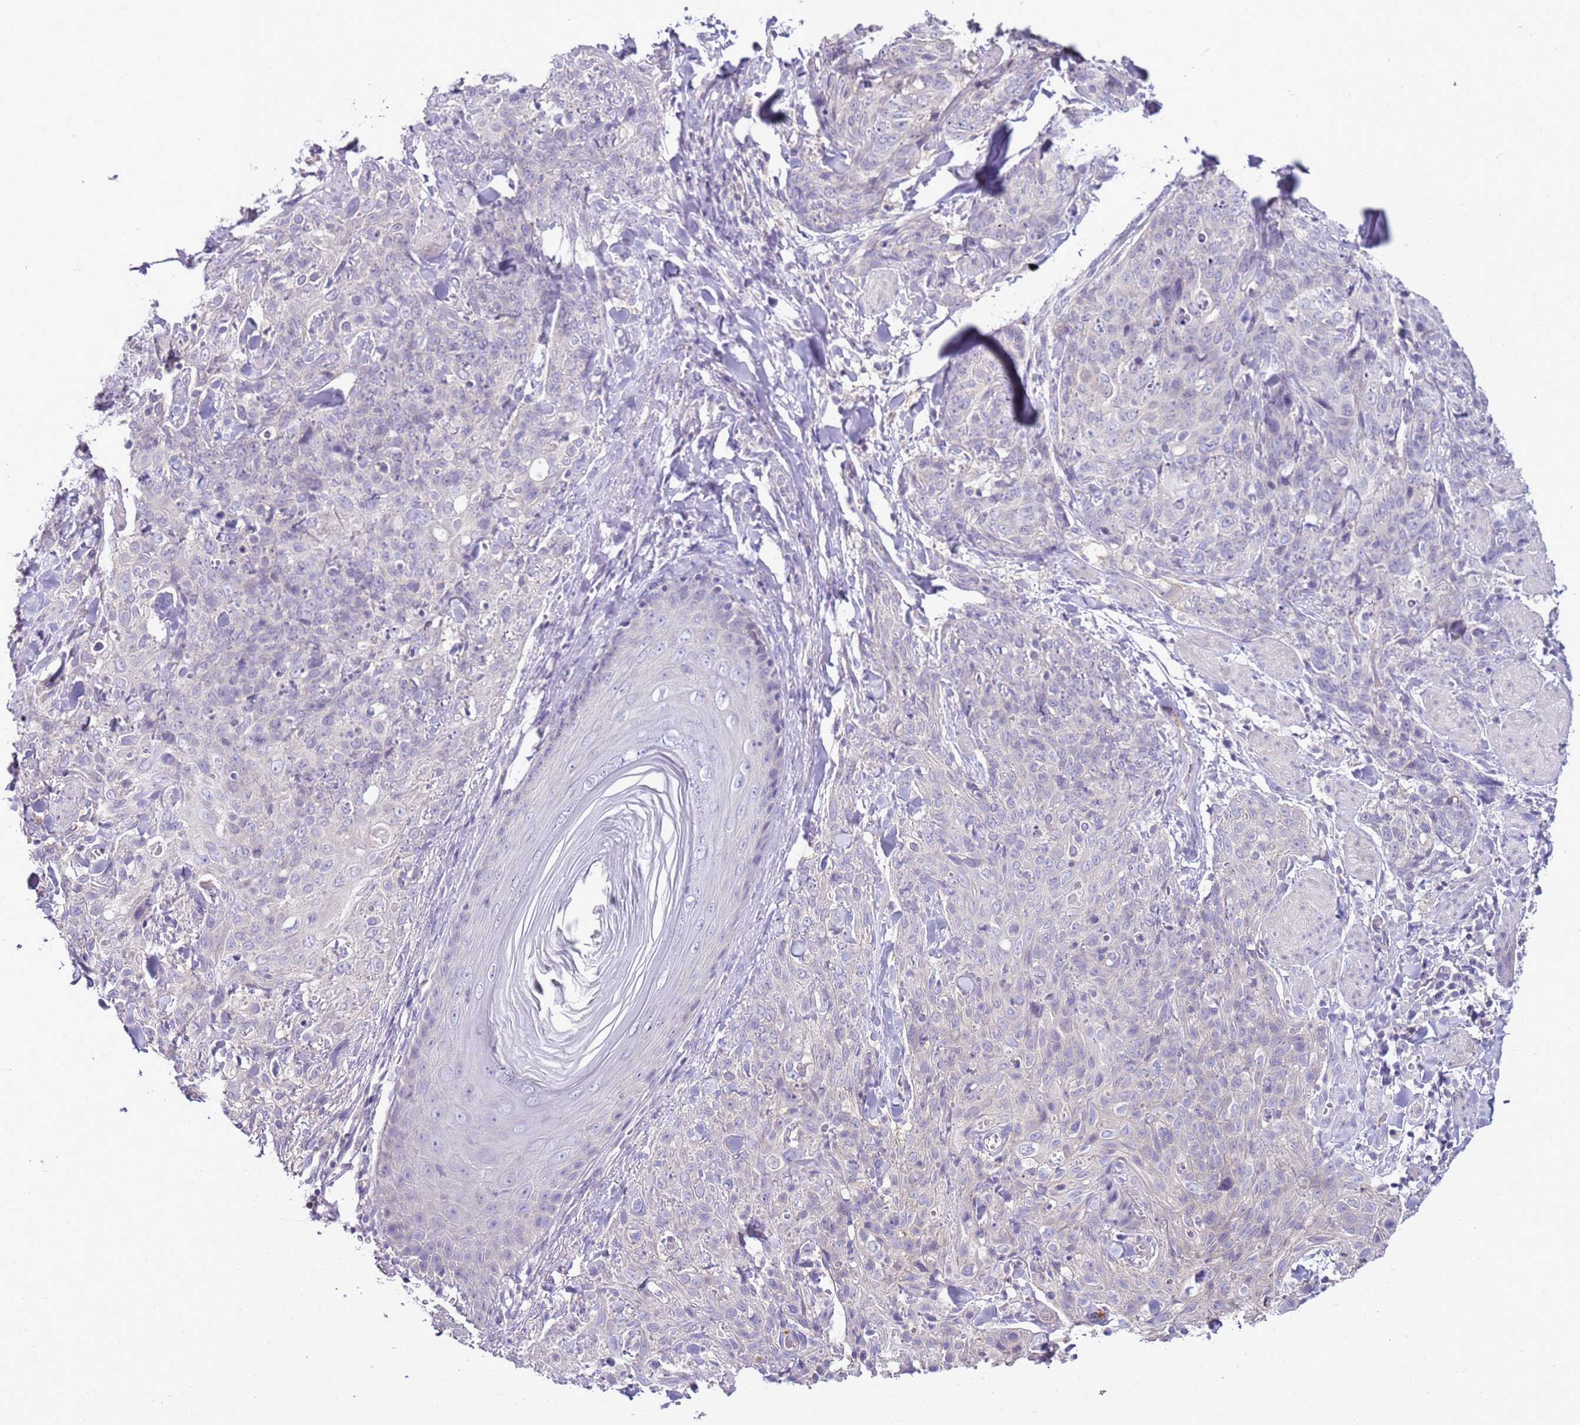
{"staining": {"intensity": "negative", "quantity": "none", "location": "none"}, "tissue": "skin cancer", "cell_type": "Tumor cells", "image_type": "cancer", "snomed": [{"axis": "morphology", "description": "Squamous cell carcinoma, NOS"}, {"axis": "topography", "description": "Skin"}, {"axis": "topography", "description": "Vulva"}], "caption": "An image of human skin squamous cell carcinoma is negative for staining in tumor cells.", "gene": "CAPN7", "patient": {"sex": "female", "age": 85}}